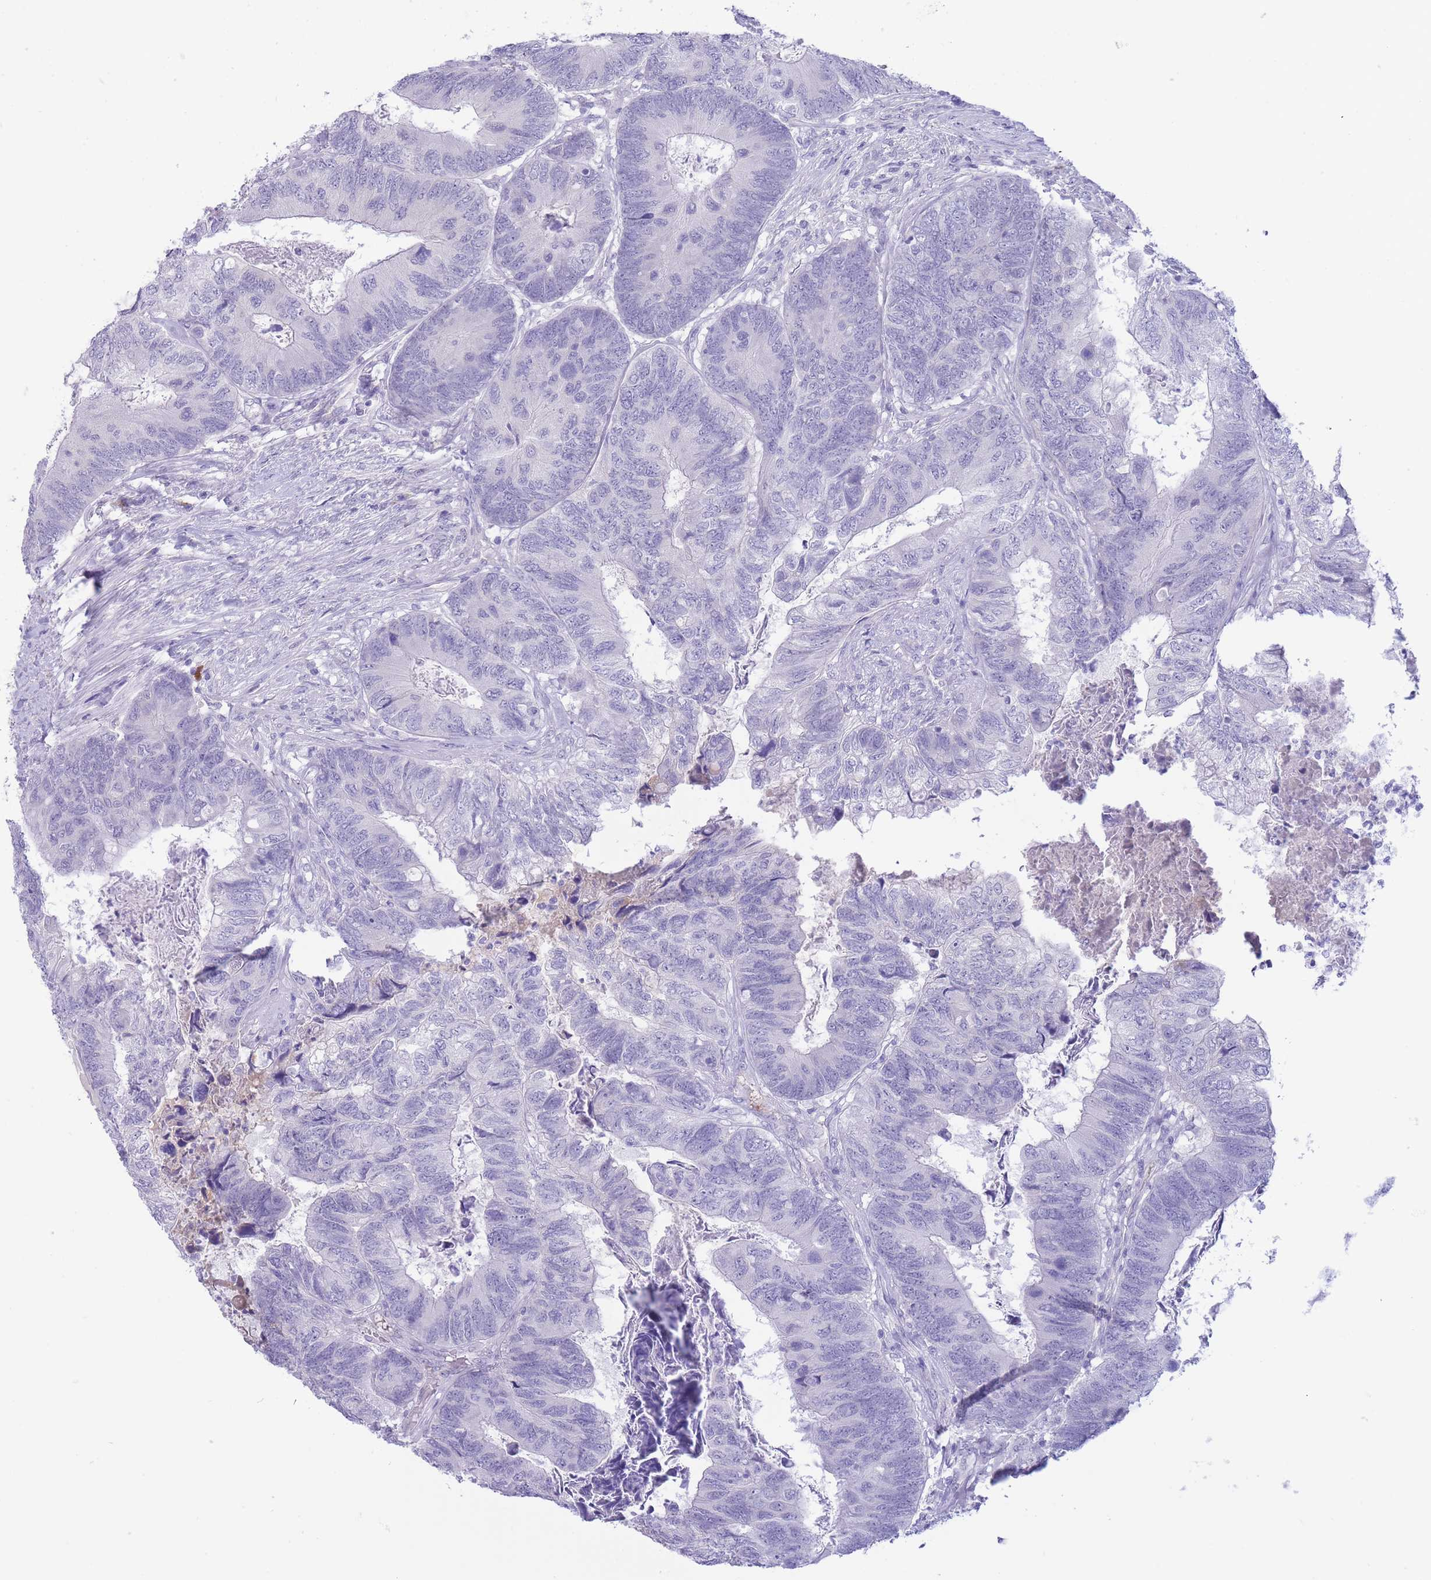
{"staining": {"intensity": "negative", "quantity": "none", "location": "none"}, "tissue": "colorectal cancer", "cell_type": "Tumor cells", "image_type": "cancer", "snomed": [{"axis": "morphology", "description": "Adenocarcinoma, NOS"}, {"axis": "topography", "description": "Colon"}], "caption": "Adenocarcinoma (colorectal) stained for a protein using immunohistochemistry displays no positivity tumor cells.", "gene": "ASAP3", "patient": {"sex": "female", "age": 67}}